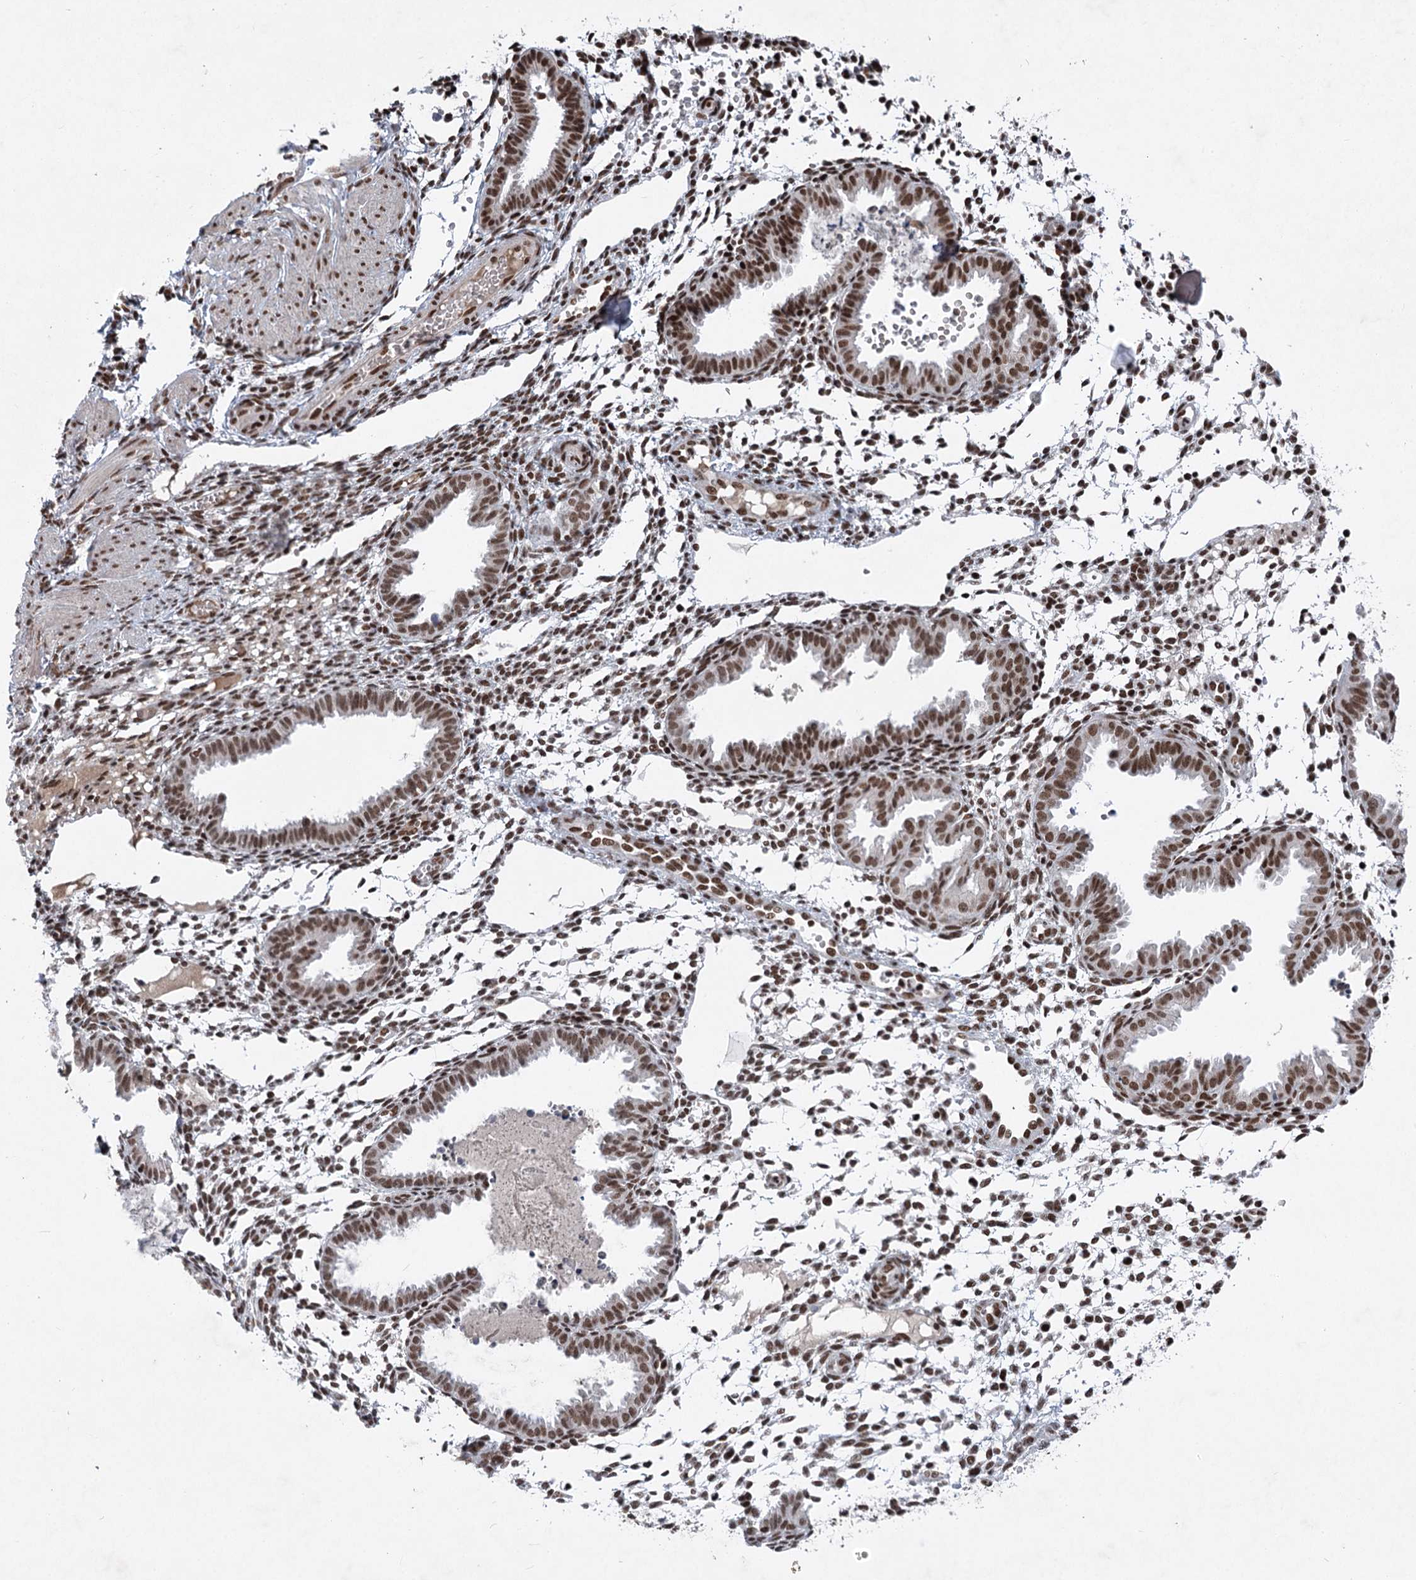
{"staining": {"intensity": "strong", "quantity": ">75%", "location": "nuclear"}, "tissue": "endometrium", "cell_type": "Cells in endometrial stroma", "image_type": "normal", "snomed": [{"axis": "morphology", "description": "Normal tissue, NOS"}, {"axis": "topography", "description": "Endometrium"}], "caption": "Human endometrium stained for a protein (brown) displays strong nuclear positive expression in about >75% of cells in endometrial stroma.", "gene": "CGGBP1", "patient": {"sex": "female", "age": 33}}